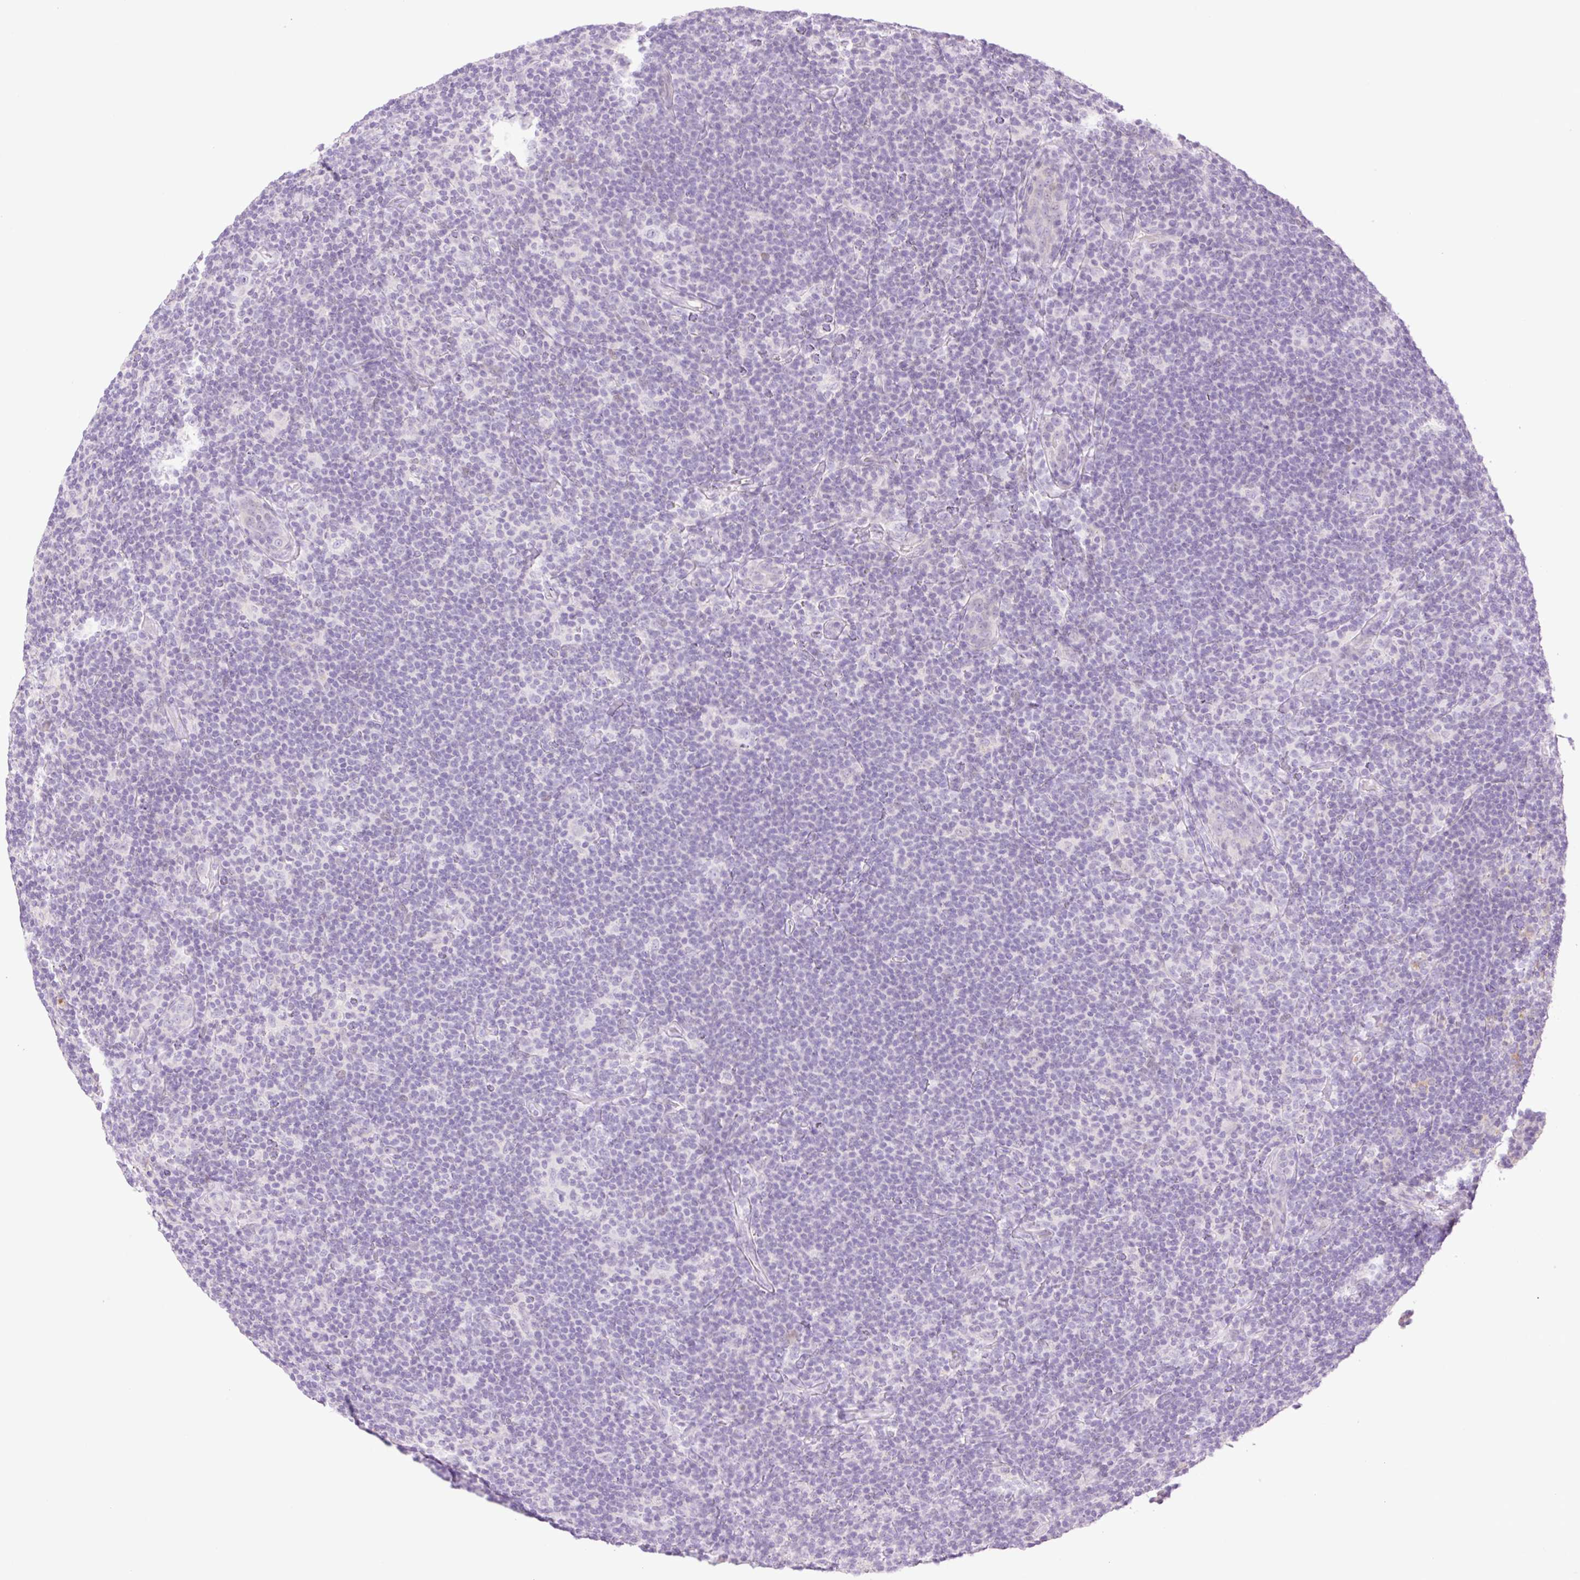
{"staining": {"intensity": "negative", "quantity": "none", "location": "none"}, "tissue": "lymphoma", "cell_type": "Tumor cells", "image_type": "cancer", "snomed": [{"axis": "morphology", "description": "Hodgkin's disease, NOS"}, {"axis": "topography", "description": "Lymph node"}], "caption": "A histopathology image of lymphoma stained for a protein shows no brown staining in tumor cells.", "gene": "TBX15", "patient": {"sex": "female", "age": 57}}